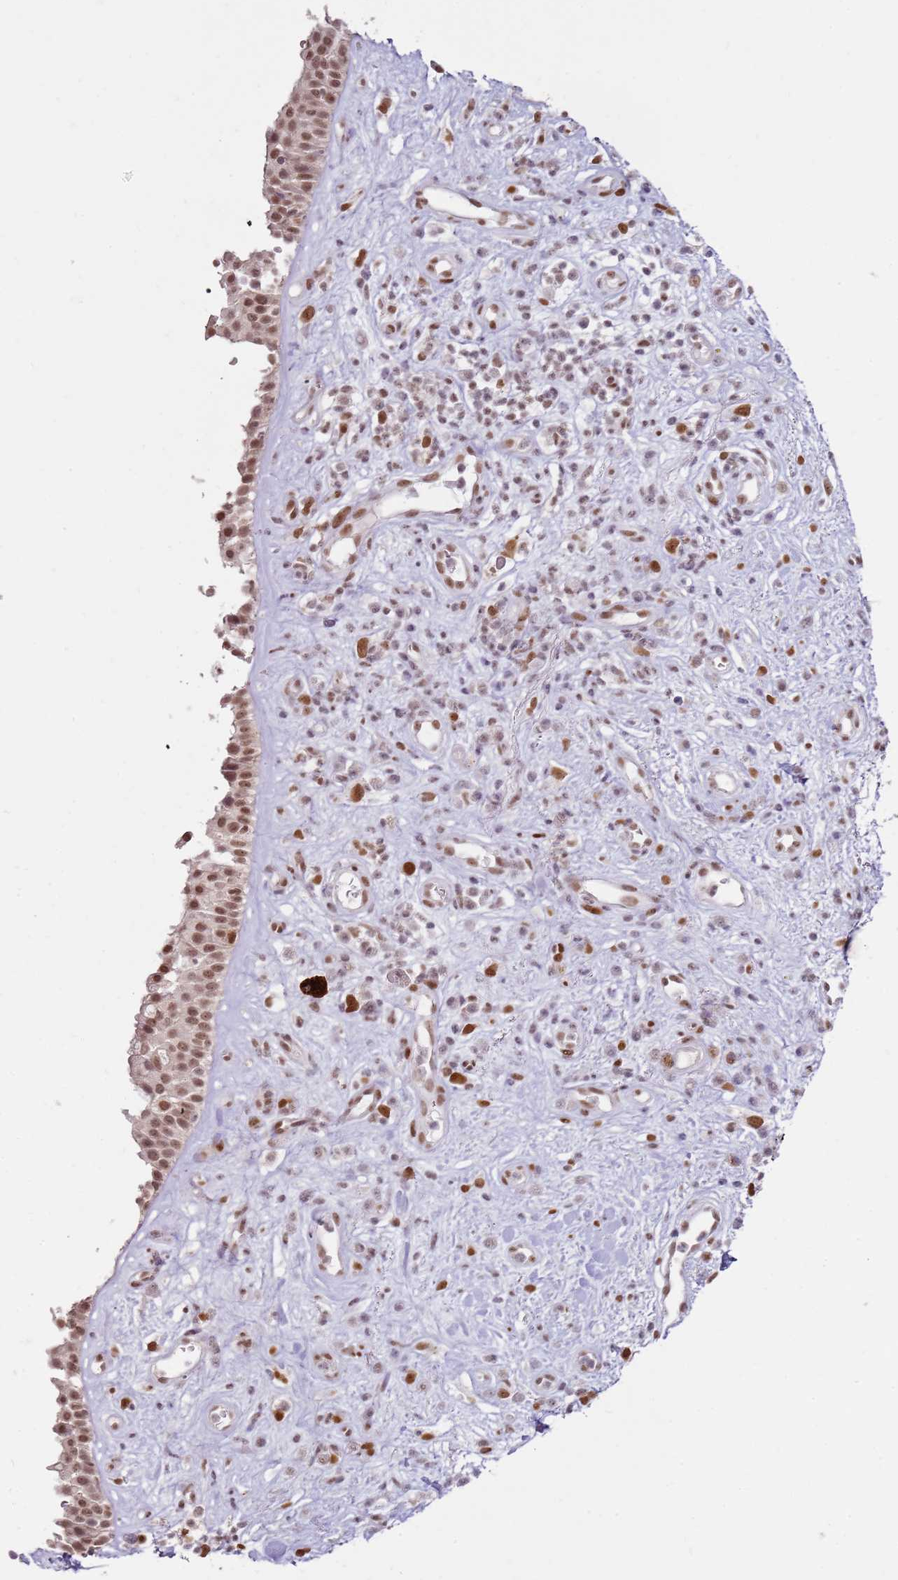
{"staining": {"intensity": "moderate", "quantity": ">75%", "location": "nuclear"}, "tissue": "nasopharynx", "cell_type": "Respiratory epithelial cells", "image_type": "normal", "snomed": [{"axis": "morphology", "description": "Normal tissue, NOS"}, {"axis": "morphology", "description": "Squamous cell carcinoma, NOS"}, {"axis": "topography", "description": "Nasopharynx"}, {"axis": "topography", "description": "Head-Neck"}], "caption": "A micrograph showing moderate nuclear positivity in about >75% of respiratory epithelial cells in benign nasopharynx, as visualized by brown immunohistochemical staining.", "gene": "PHC2", "patient": {"sex": "male", "age": 85}}